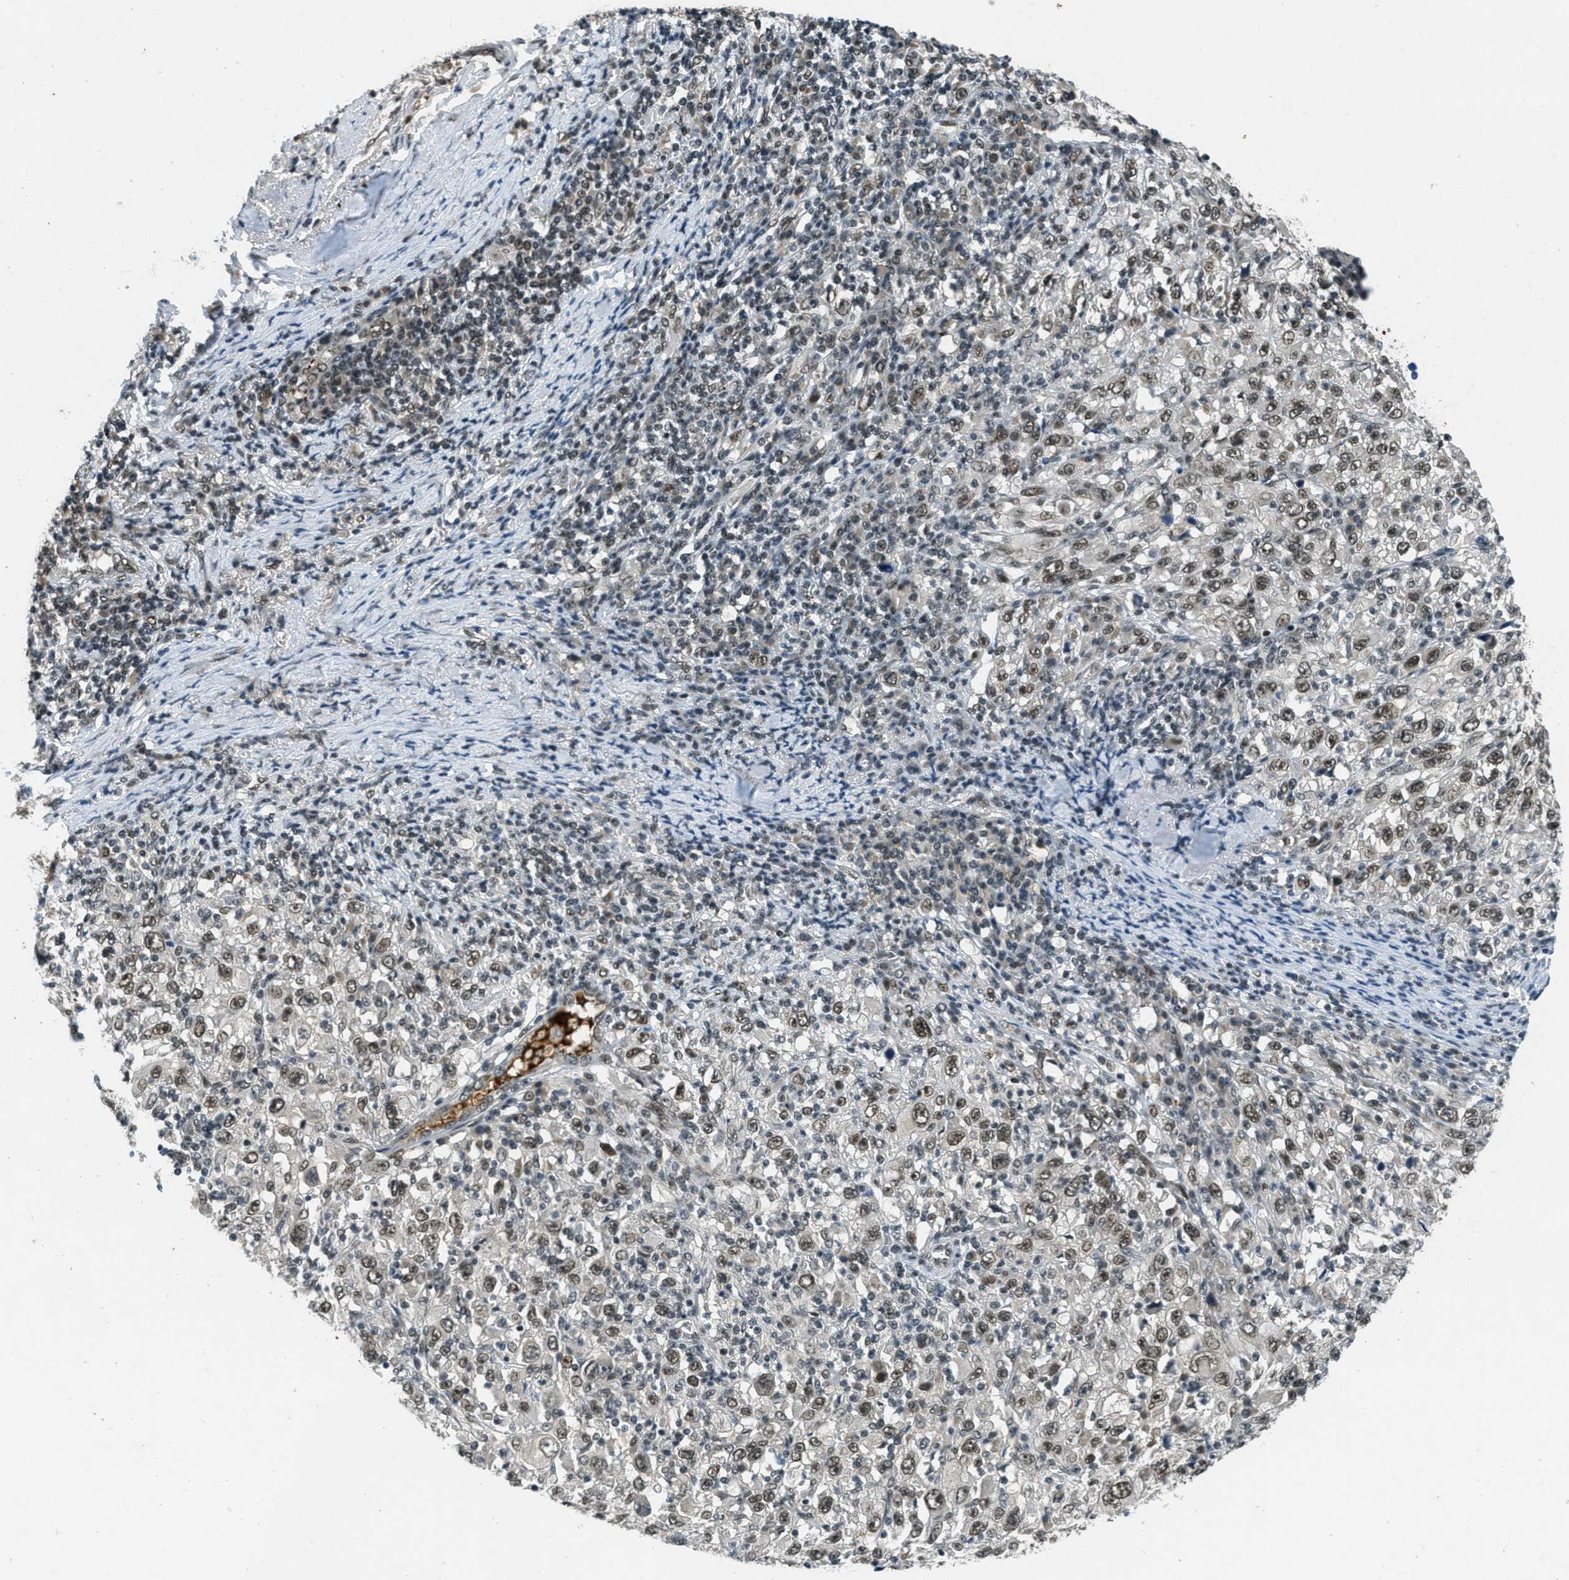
{"staining": {"intensity": "moderate", "quantity": ">75%", "location": "nuclear"}, "tissue": "melanoma", "cell_type": "Tumor cells", "image_type": "cancer", "snomed": [{"axis": "morphology", "description": "Malignant melanoma, Metastatic site"}, {"axis": "topography", "description": "Skin"}], "caption": "Malignant melanoma (metastatic site) tissue demonstrates moderate nuclear expression in approximately >75% of tumor cells, visualized by immunohistochemistry. (Brightfield microscopy of DAB IHC at high magnification).", "gene": "ZNF148", "patient": {"sex": "female", "age": 56}}